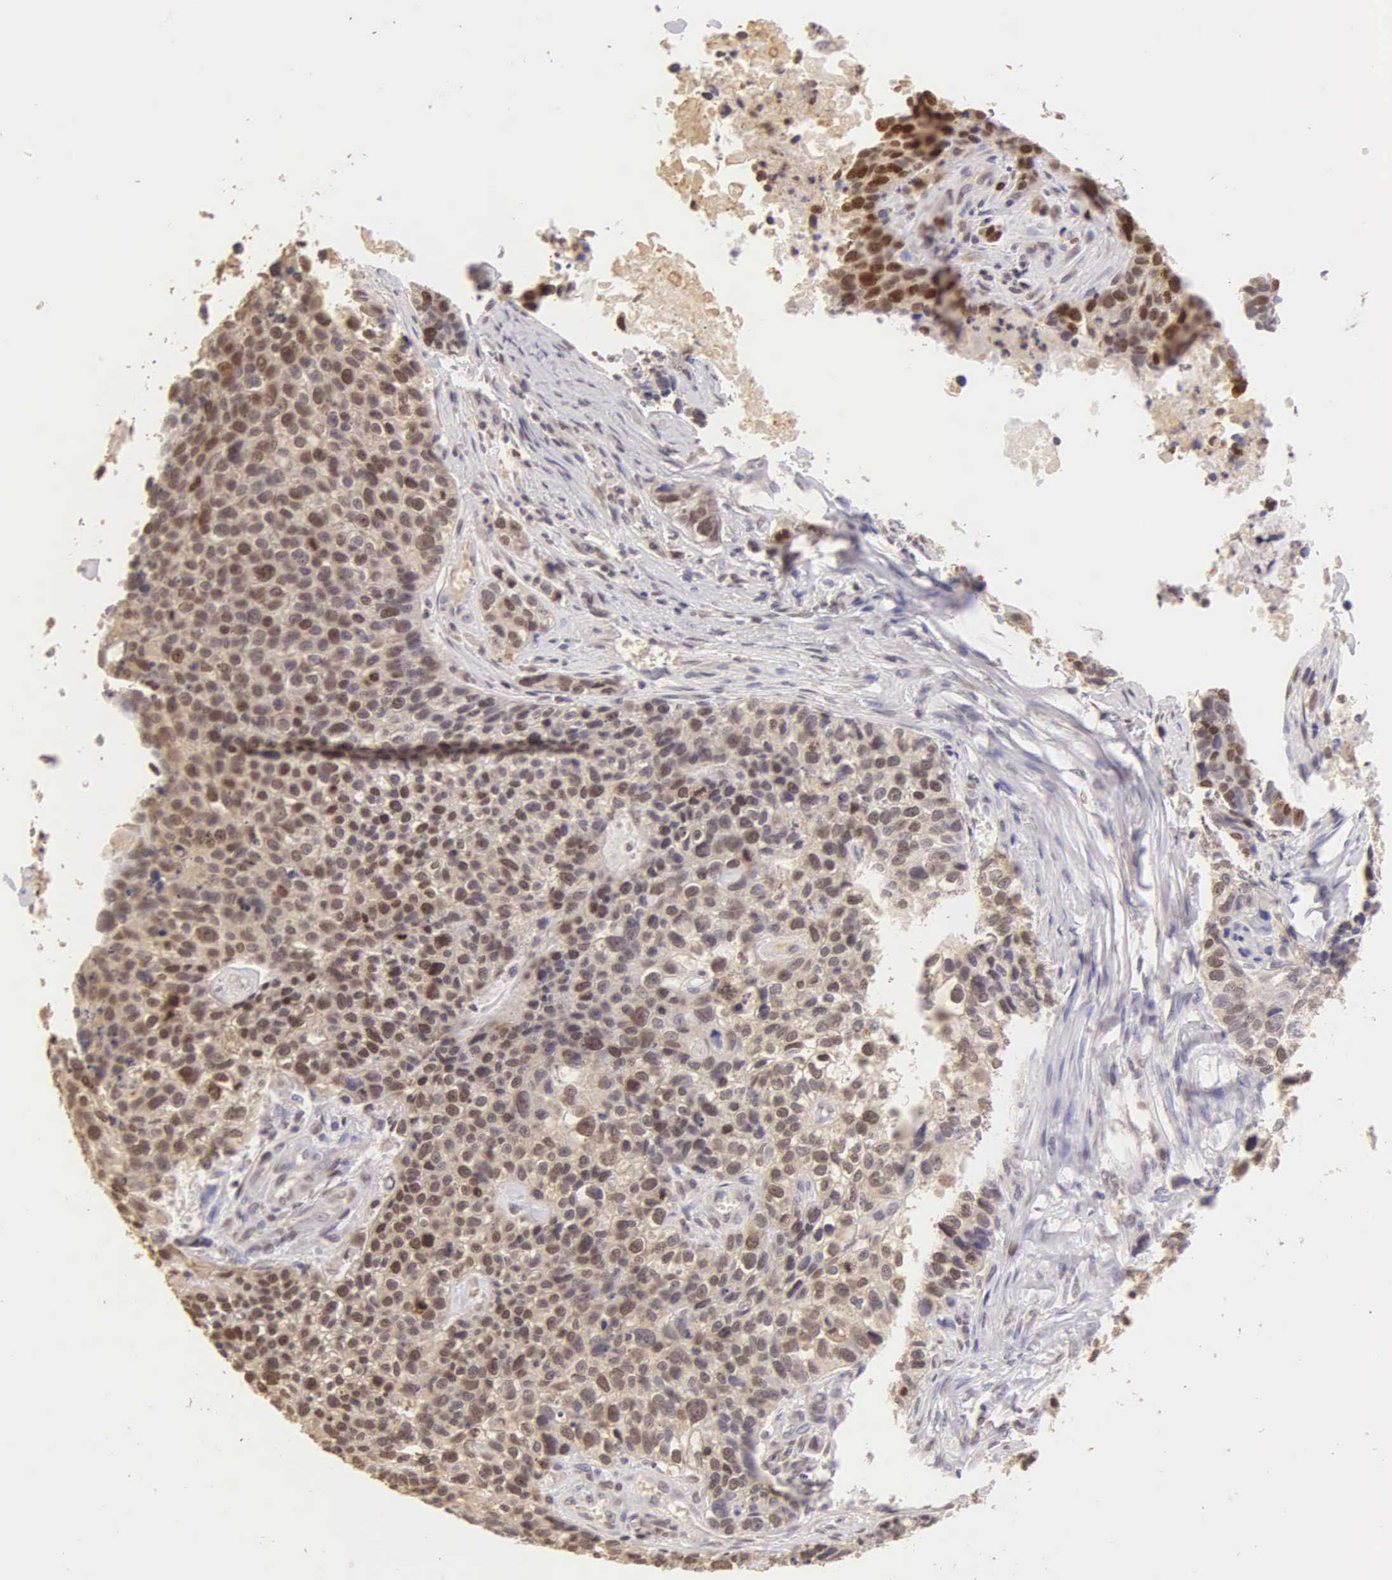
{"staining": {"intensity": "moderate", "quantity": ">75%", "location": "nuclear"}, "tissue": "lung cancer", "cell_type": "Tumor cells", "image_type": "cancer", "snomed": [{"axis": "morphology", "description": "Squamous cell carcinoma, NOS"}, {"axis": "topography", "description": "Lymph node"}, {"axis": "topography", "description": "Lung"}], "caption": "Protein staining shows moderate nuclear staining in approximately >75% of tumor cells in squamous cell carcinoma (lung).", "gene": "MKI67", "patient": {"sex": "male", "age": 74}}